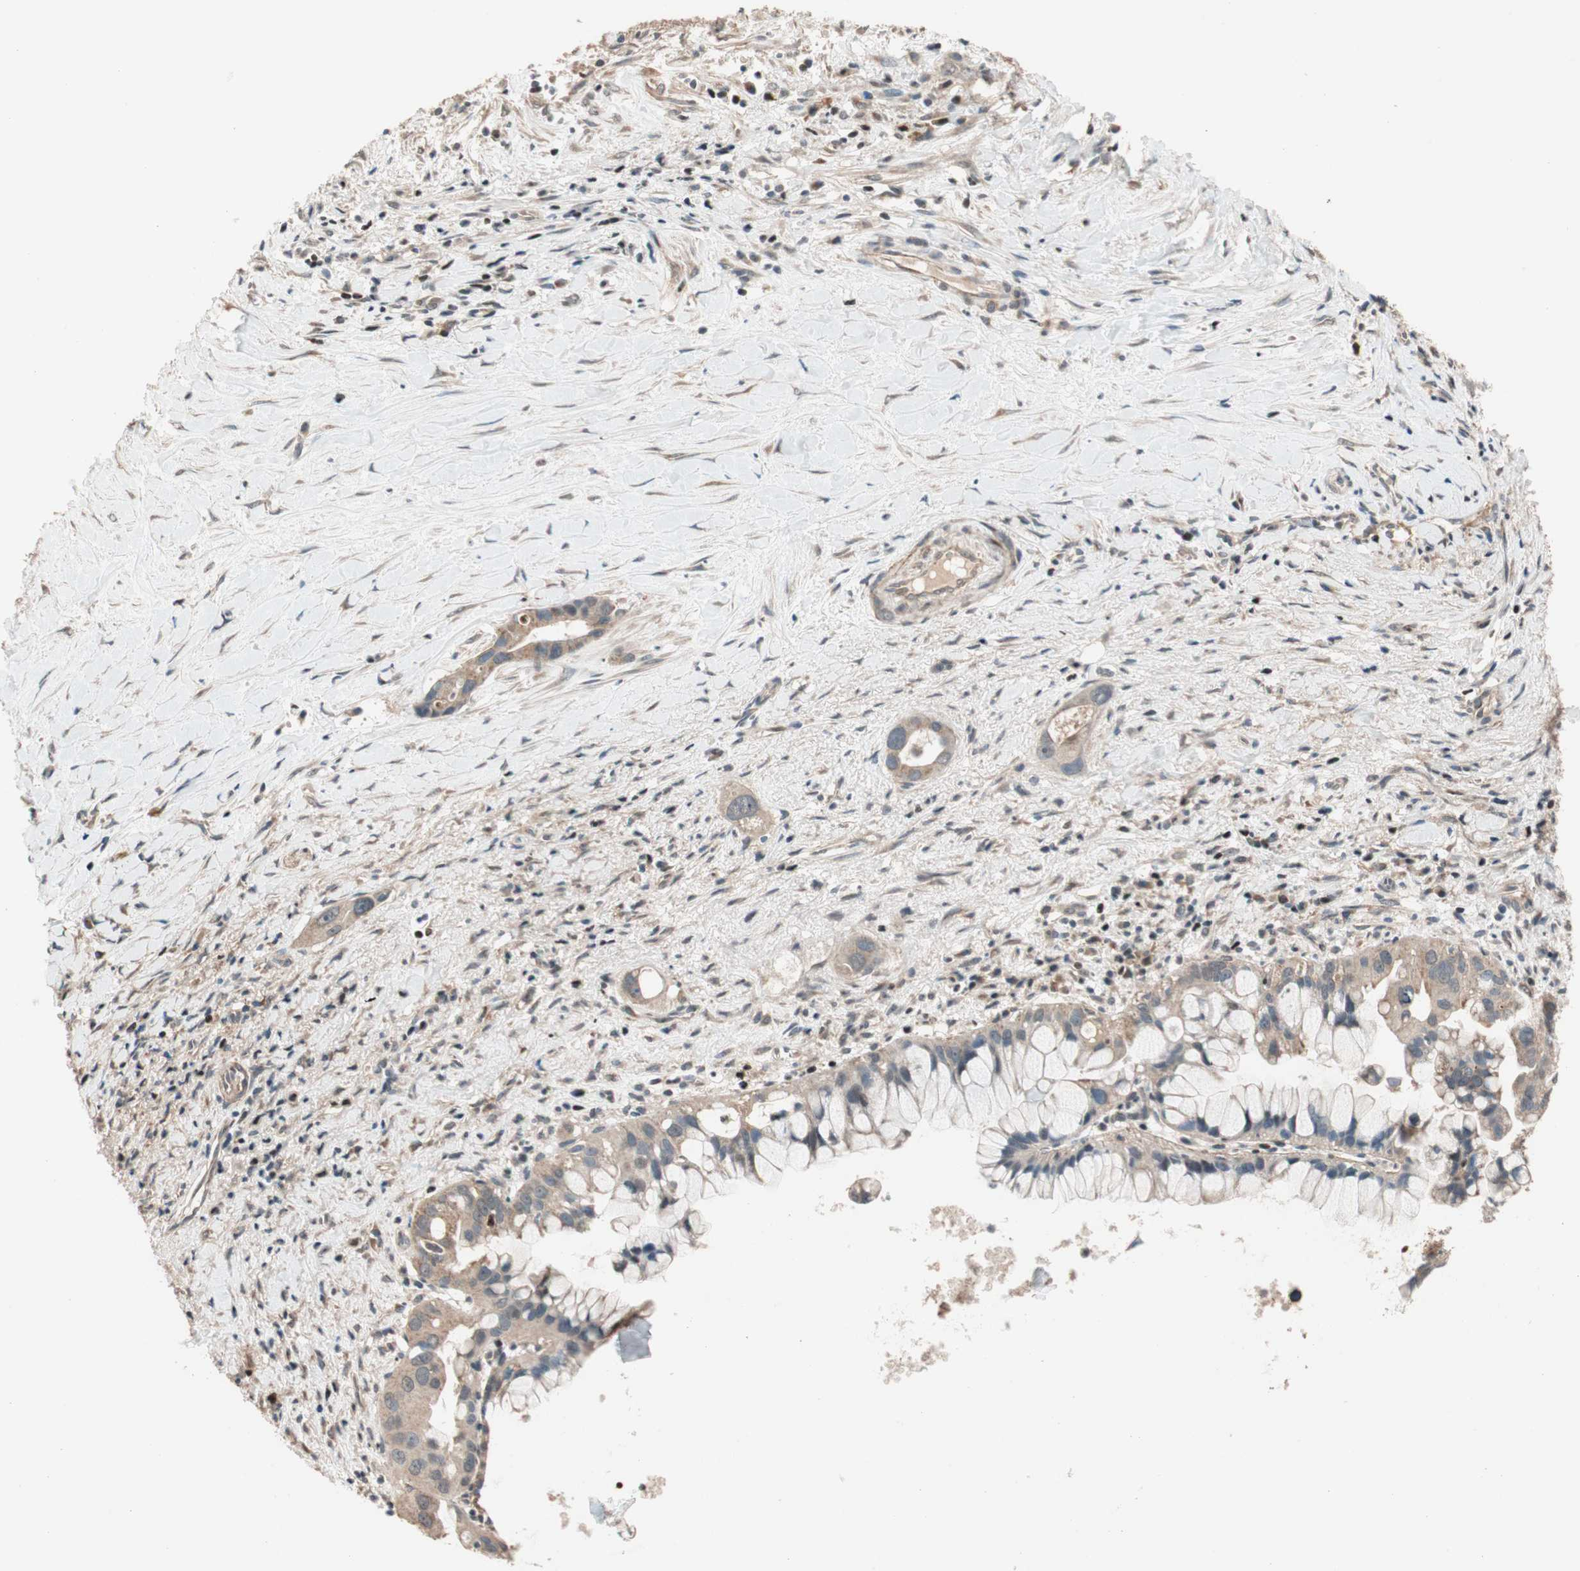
{"staining": {"intensity": "moderate", "quantity": ">75%", "location": "cytoplasmic/membranous"}, "tissue": "liver cancer", "cell_type": "Tumor cells", "image_type": "cancer", "snomed": [{"axis": "morphology", "description": "Cholangiocarcinoma"}, {"axis": "topography", "description": "Liver"}], "caption": "Liver cholangiocarcinoma stained with a protein marker shows moderate staining in tumor cells.", "gene": "HECW1", "patient": {"sex": "female", "age": 65}}